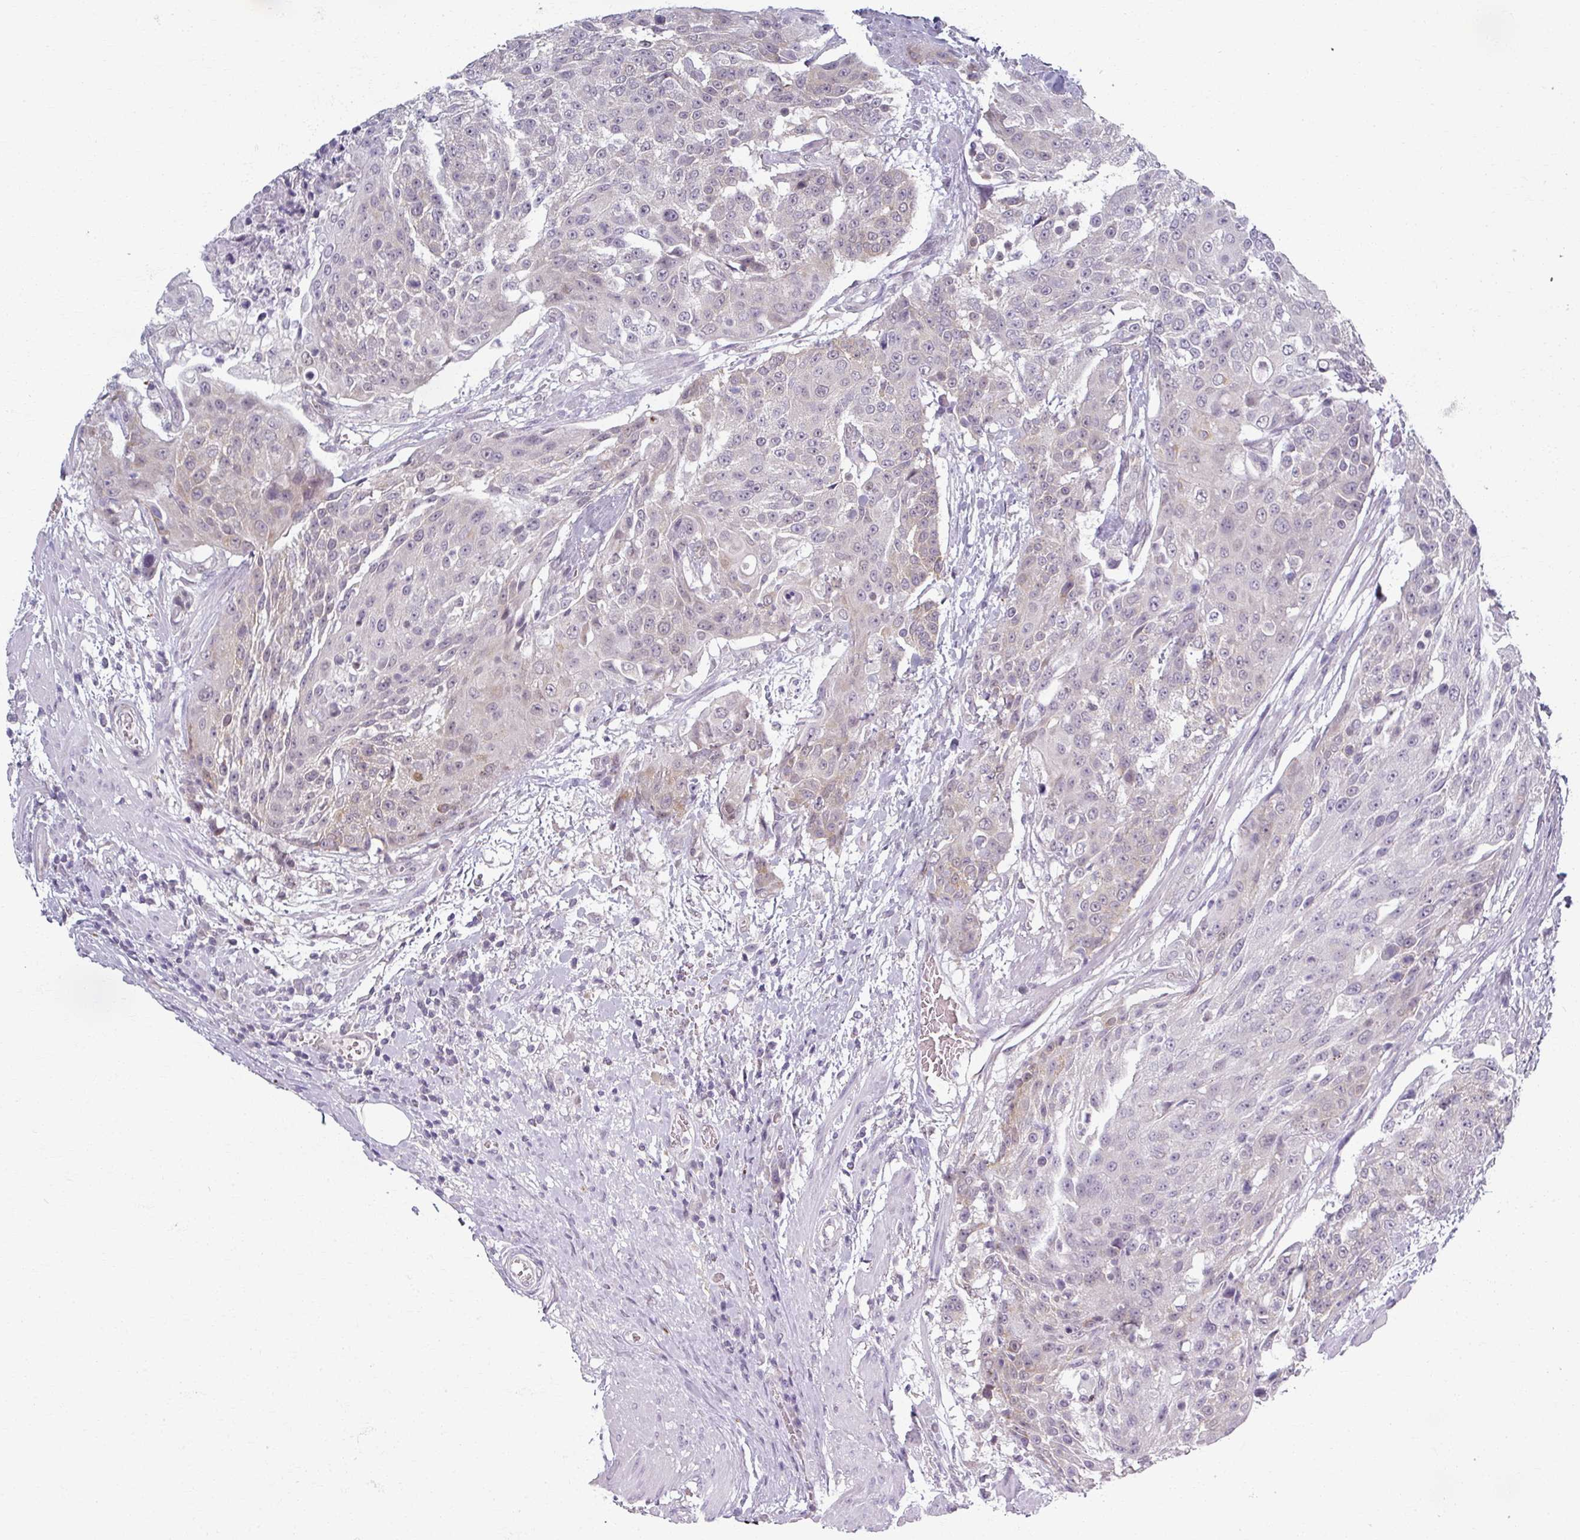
{"staining": {"intensity": "weak", "quantity": "<25%", "location": "cytoplasmic/membranous"}, "tissue": "urothelial cancer", "cell_type": "Tumor cells", "image_type": "cancer", "snomed": [{"axis": "morphology", "description": "Urothelial carcinoma, High grade"}, {"axis": "topography", "description": "Urinary bladder"}], "caption": "High power microscopy histopathology image of an immunohistochemistry photomicrograph of urothelial cancer, revealing no significant positivity in tumor cells. The staining was performed using DAB to visualize the protein expression in brown, while the nuclei were stained in blue with hematoxylin (Magnification: 20x).", "gene": "RIPOR3", "patient": {"sex": "female", "age": 63}}